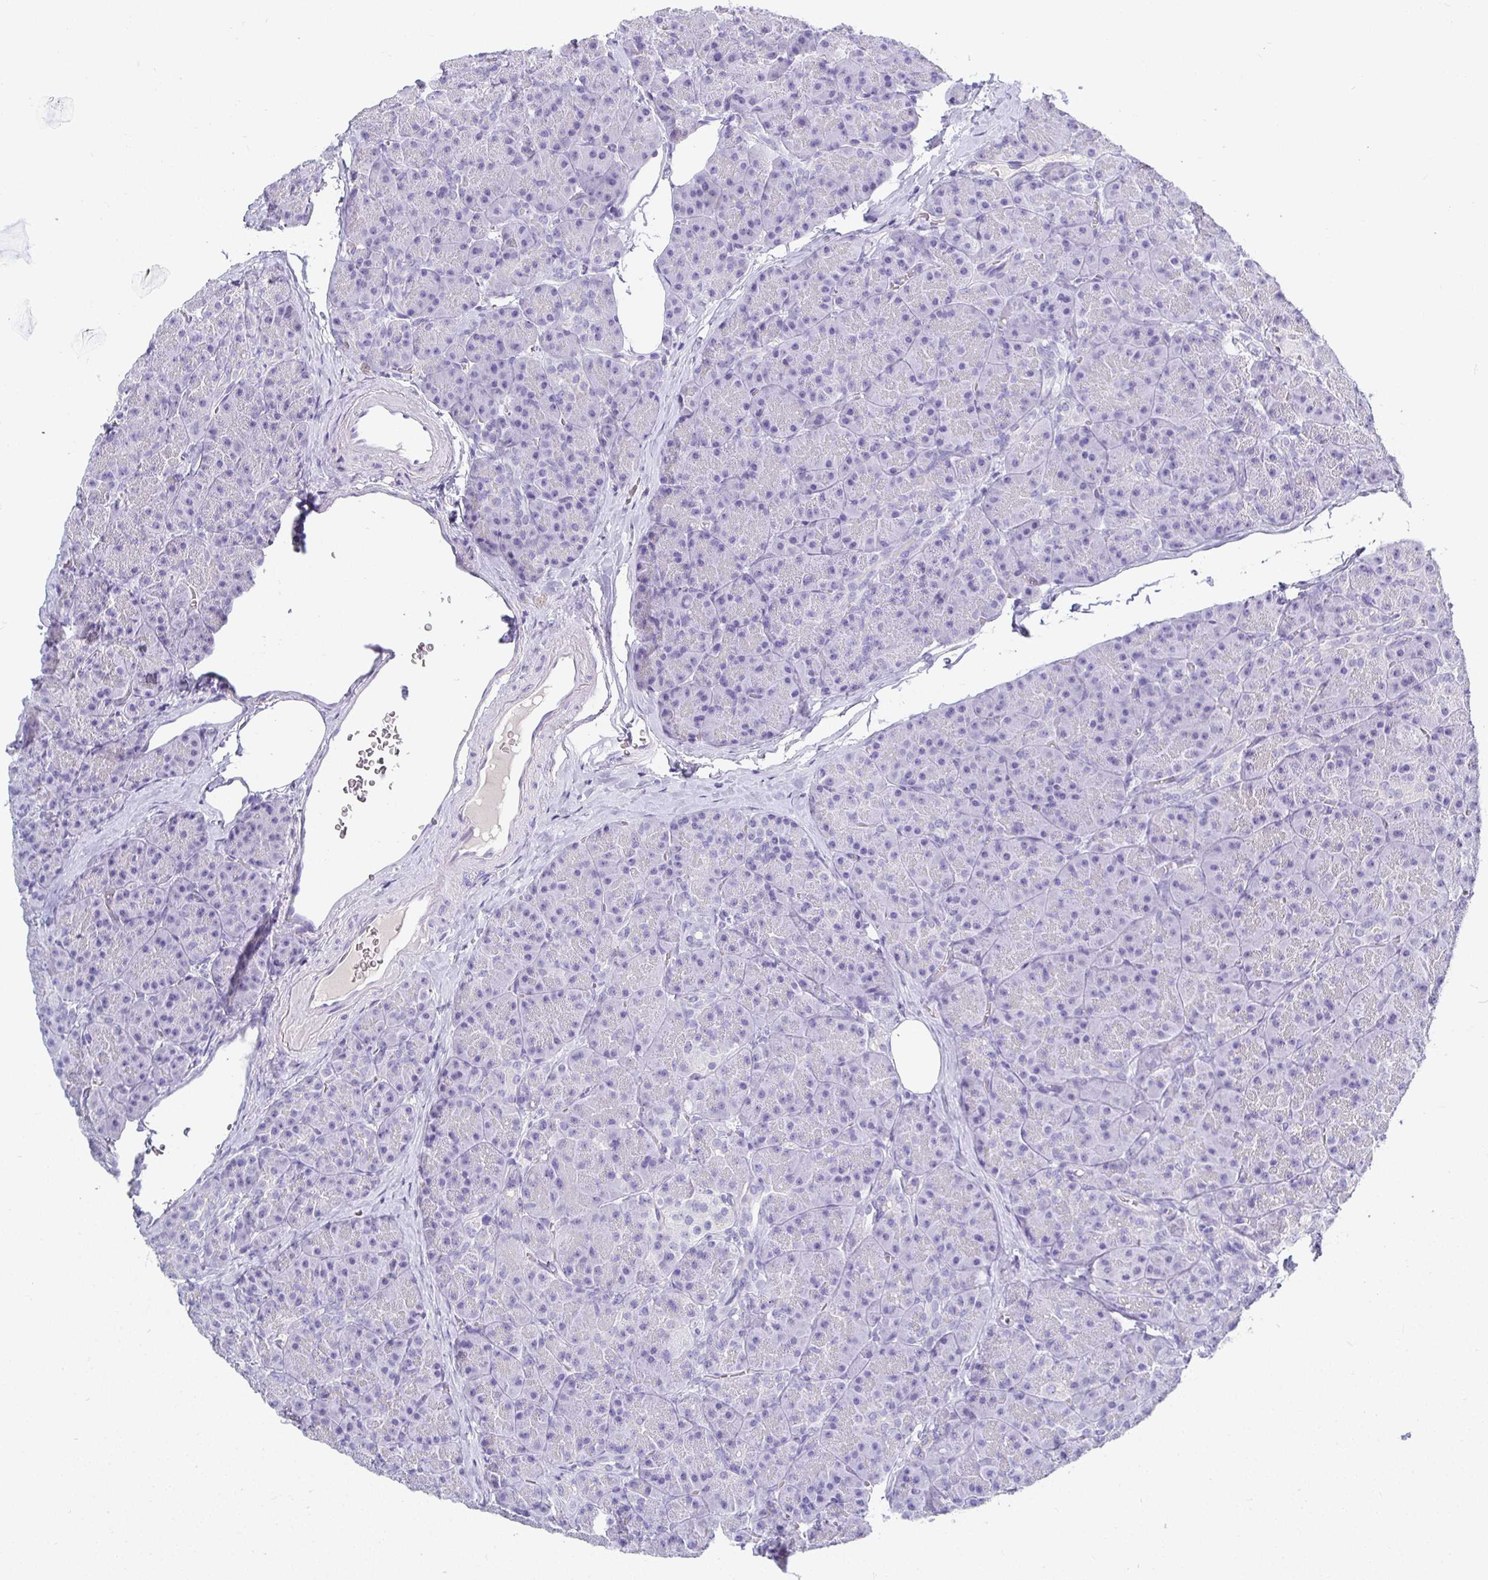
{"staining": {"intensity": "negative", "quantity": "none", "location": "none"}, "tissue": "pancreas", "cell_type": "Exocrine glandular cells", "image_type": "normal", "snomed": [{"axis": "morphology", "description": "Normal tissue, NOS"}, {"axis": "topography", "description": "Pancreas"}], "caption": "Exocrine glandular cells show no significant expression in normal pancreas. (IHC, brightfield microscopy, high magnification).", "gene": "TMEM241", "patient": {"sex": "male", "age": 57}}